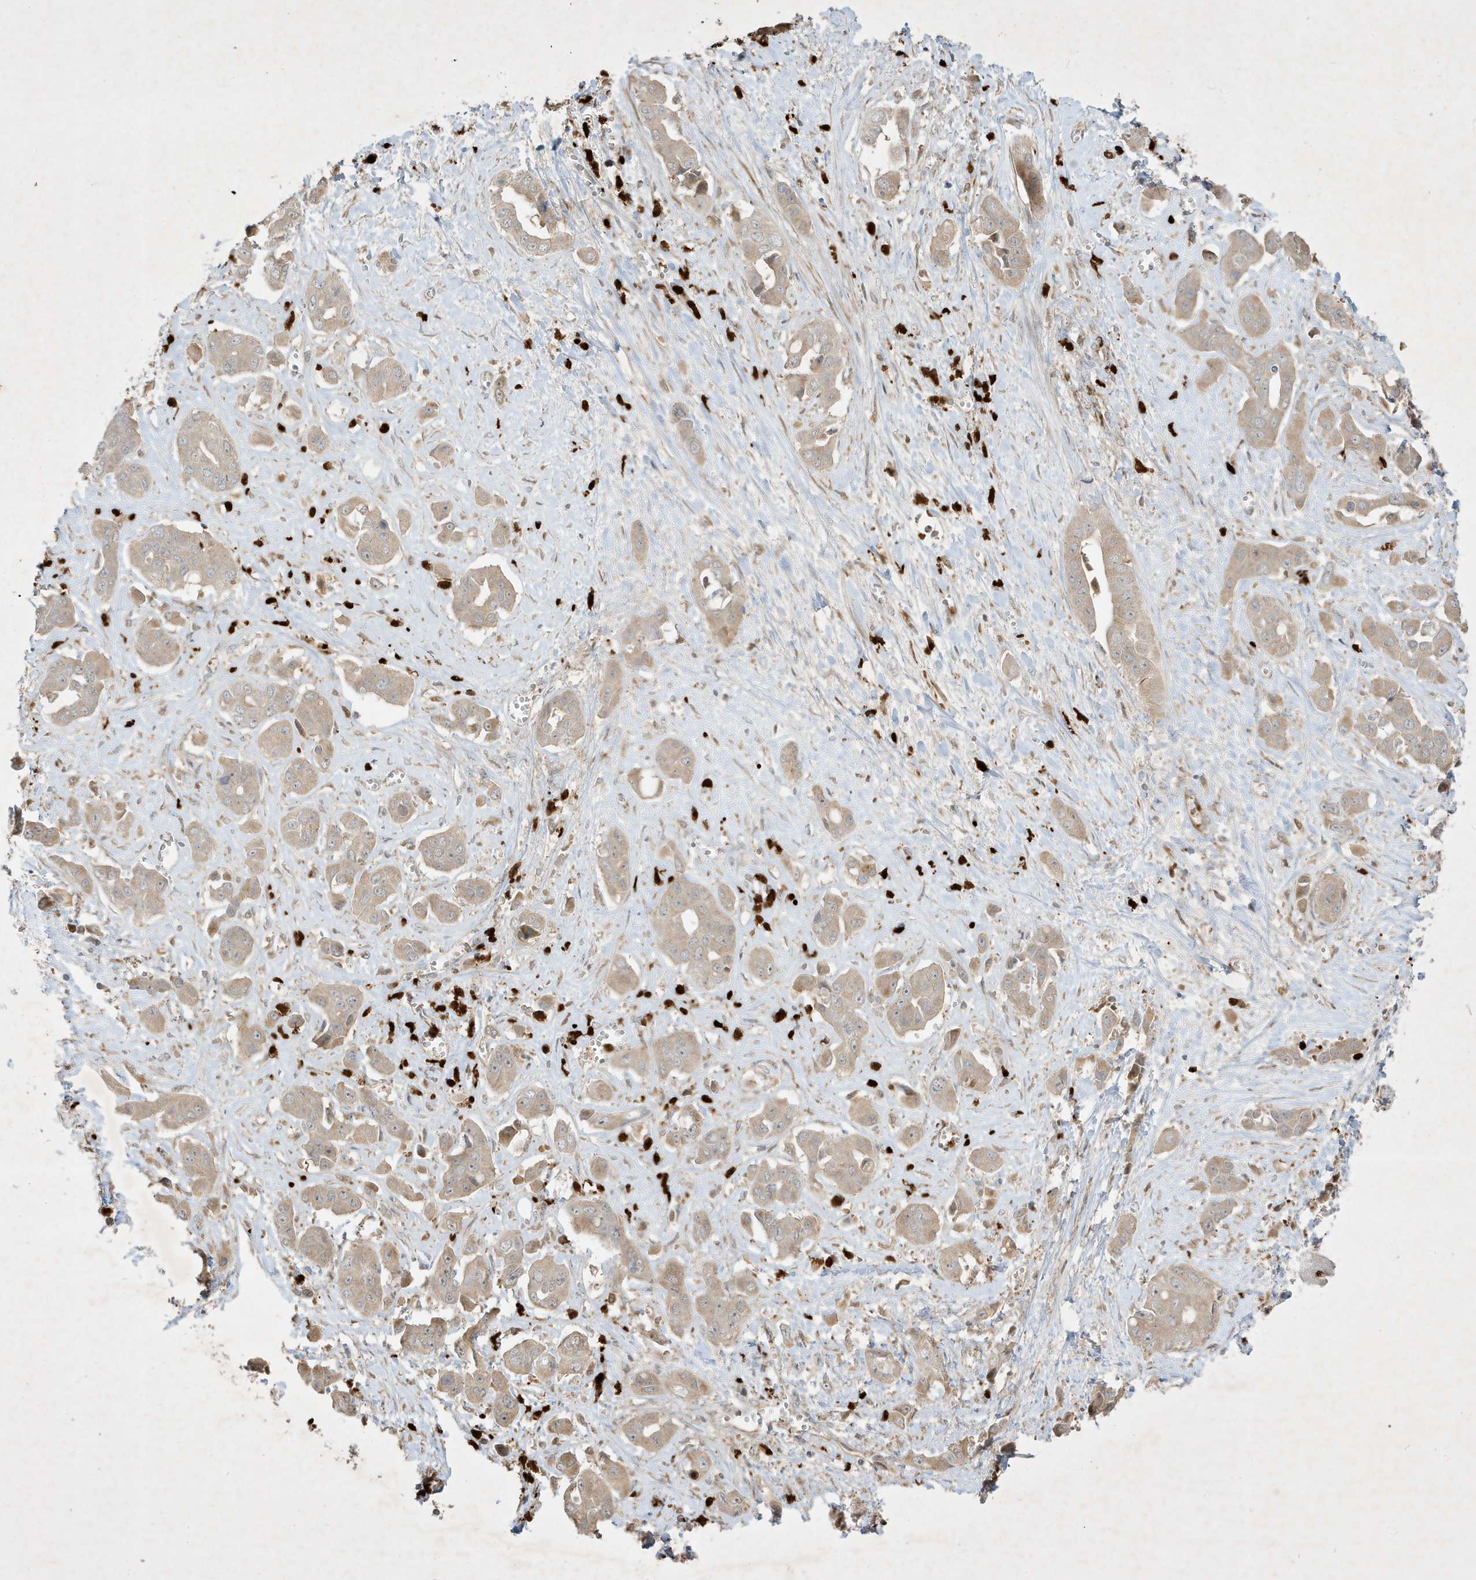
{"staining": {"intensity": "weak", "quantity": ">75%", "location": "cytoplasmic/membranous"}, "tissue": "liver cancer", "cell_type": "Tumor cells", "image_type": "cancer", "snomed": [{"axis": "morphology", "description": "Cholangiocarcinoma"}, {"axis": "topography", "description": "Liver"}], "caption": "This histopathology image shows IHC staining of liver cancer (cholangiocarcinoma), with low weak cytoplasmic/membranous staining in about >75% of tumor cells.", "gene": "IFT57", "patient": {"sex": "female", "age": 52}}